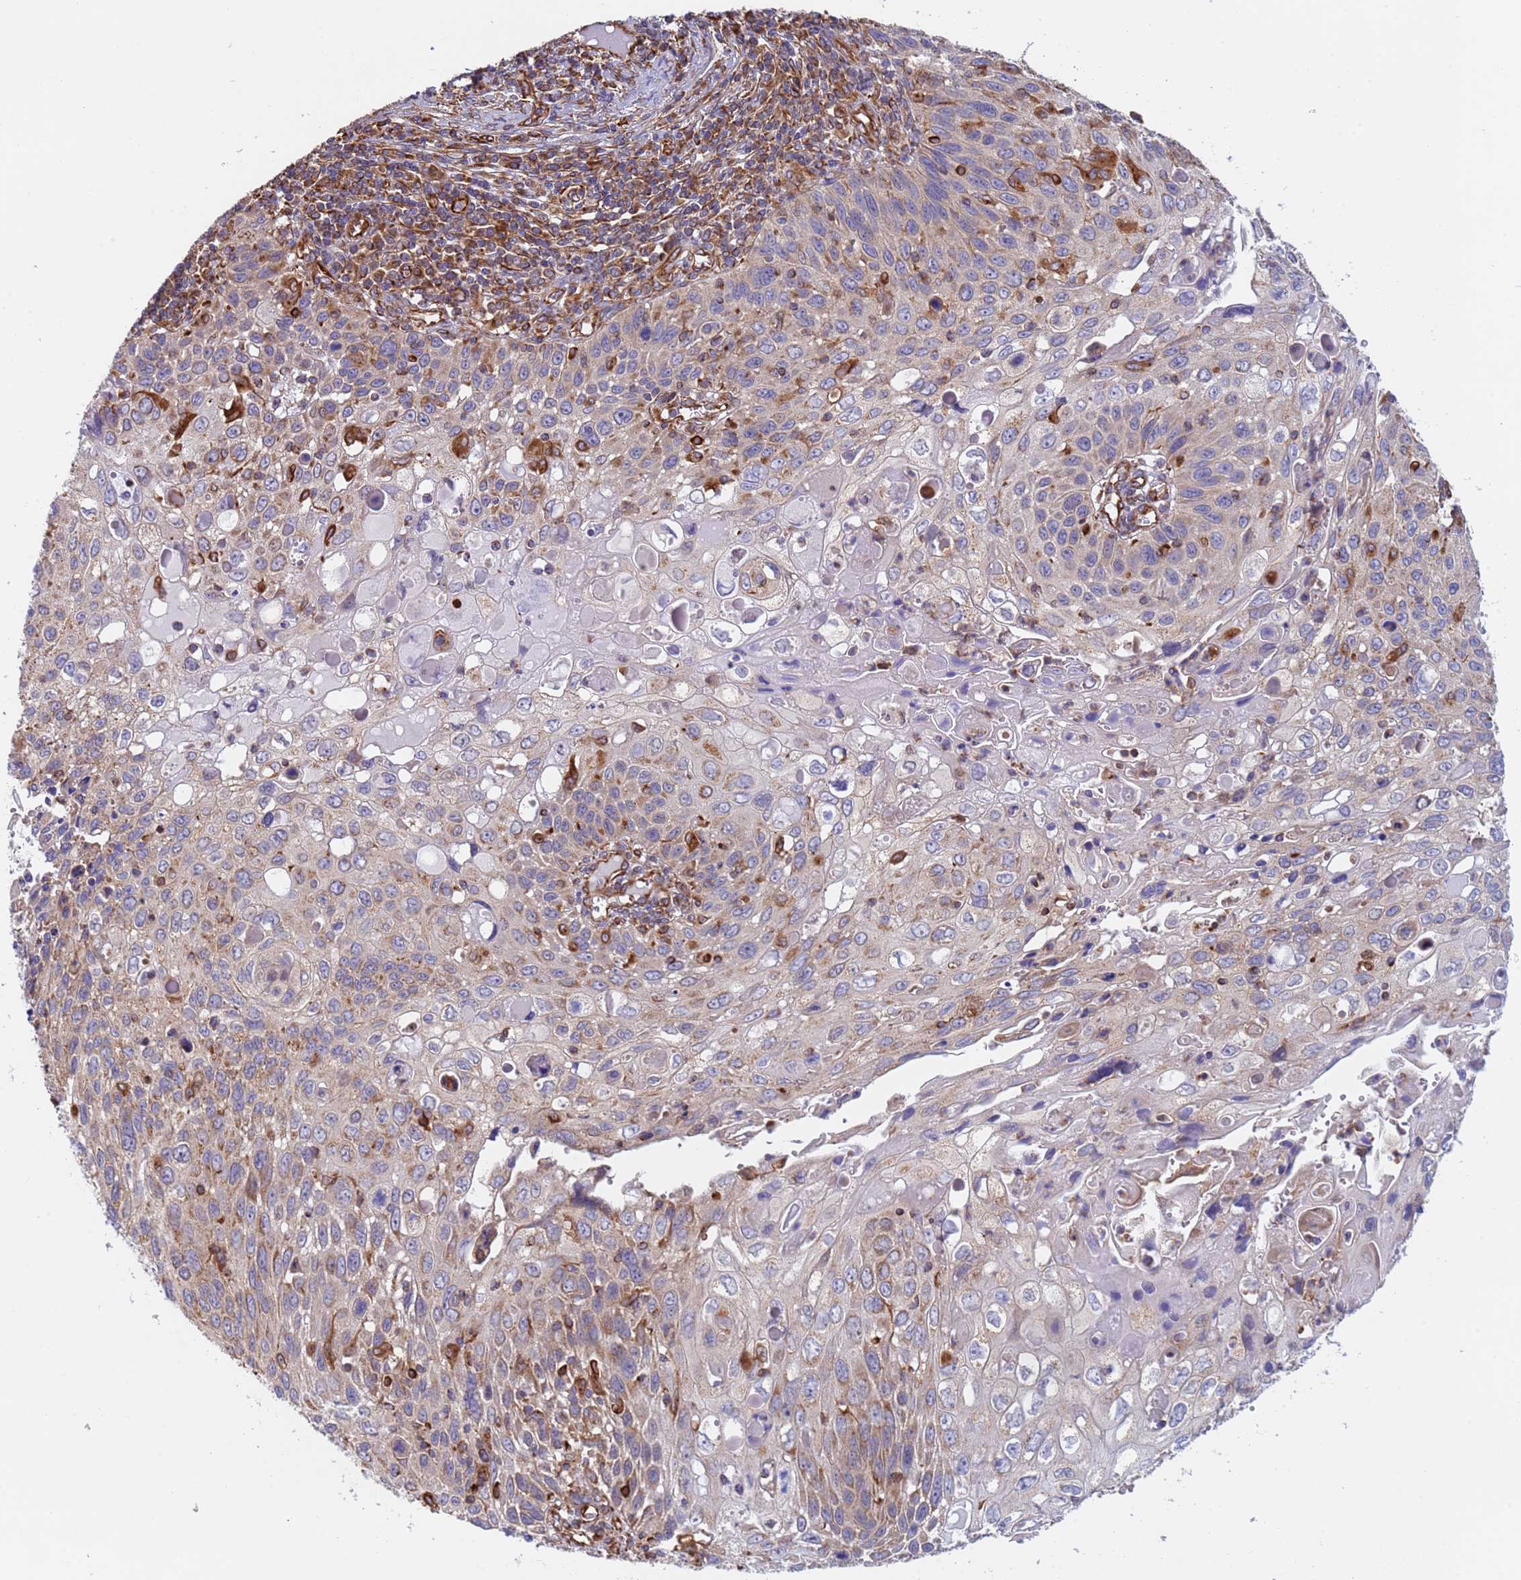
{"staining": {"intensity": "weak", "quantity": "<25%", "location": "cytoplasmic/membranous"}, "tissue": "cervical cancer", "cell_type": "Tumor cells", "image_type": "cancer", "snomed": [{"axis": "morphology", "description": "Squamous cell carcinoma, NOS"}, {"axis": "topography", "description": "Cervix"}], "caption": "Squamous cell carcinoma (cervical) stained for a protein using immunohistochemistry demonstrates no staining tumor cells.", "gene": "NUDT12", "patient": {"sex": "female", "age": 70}}